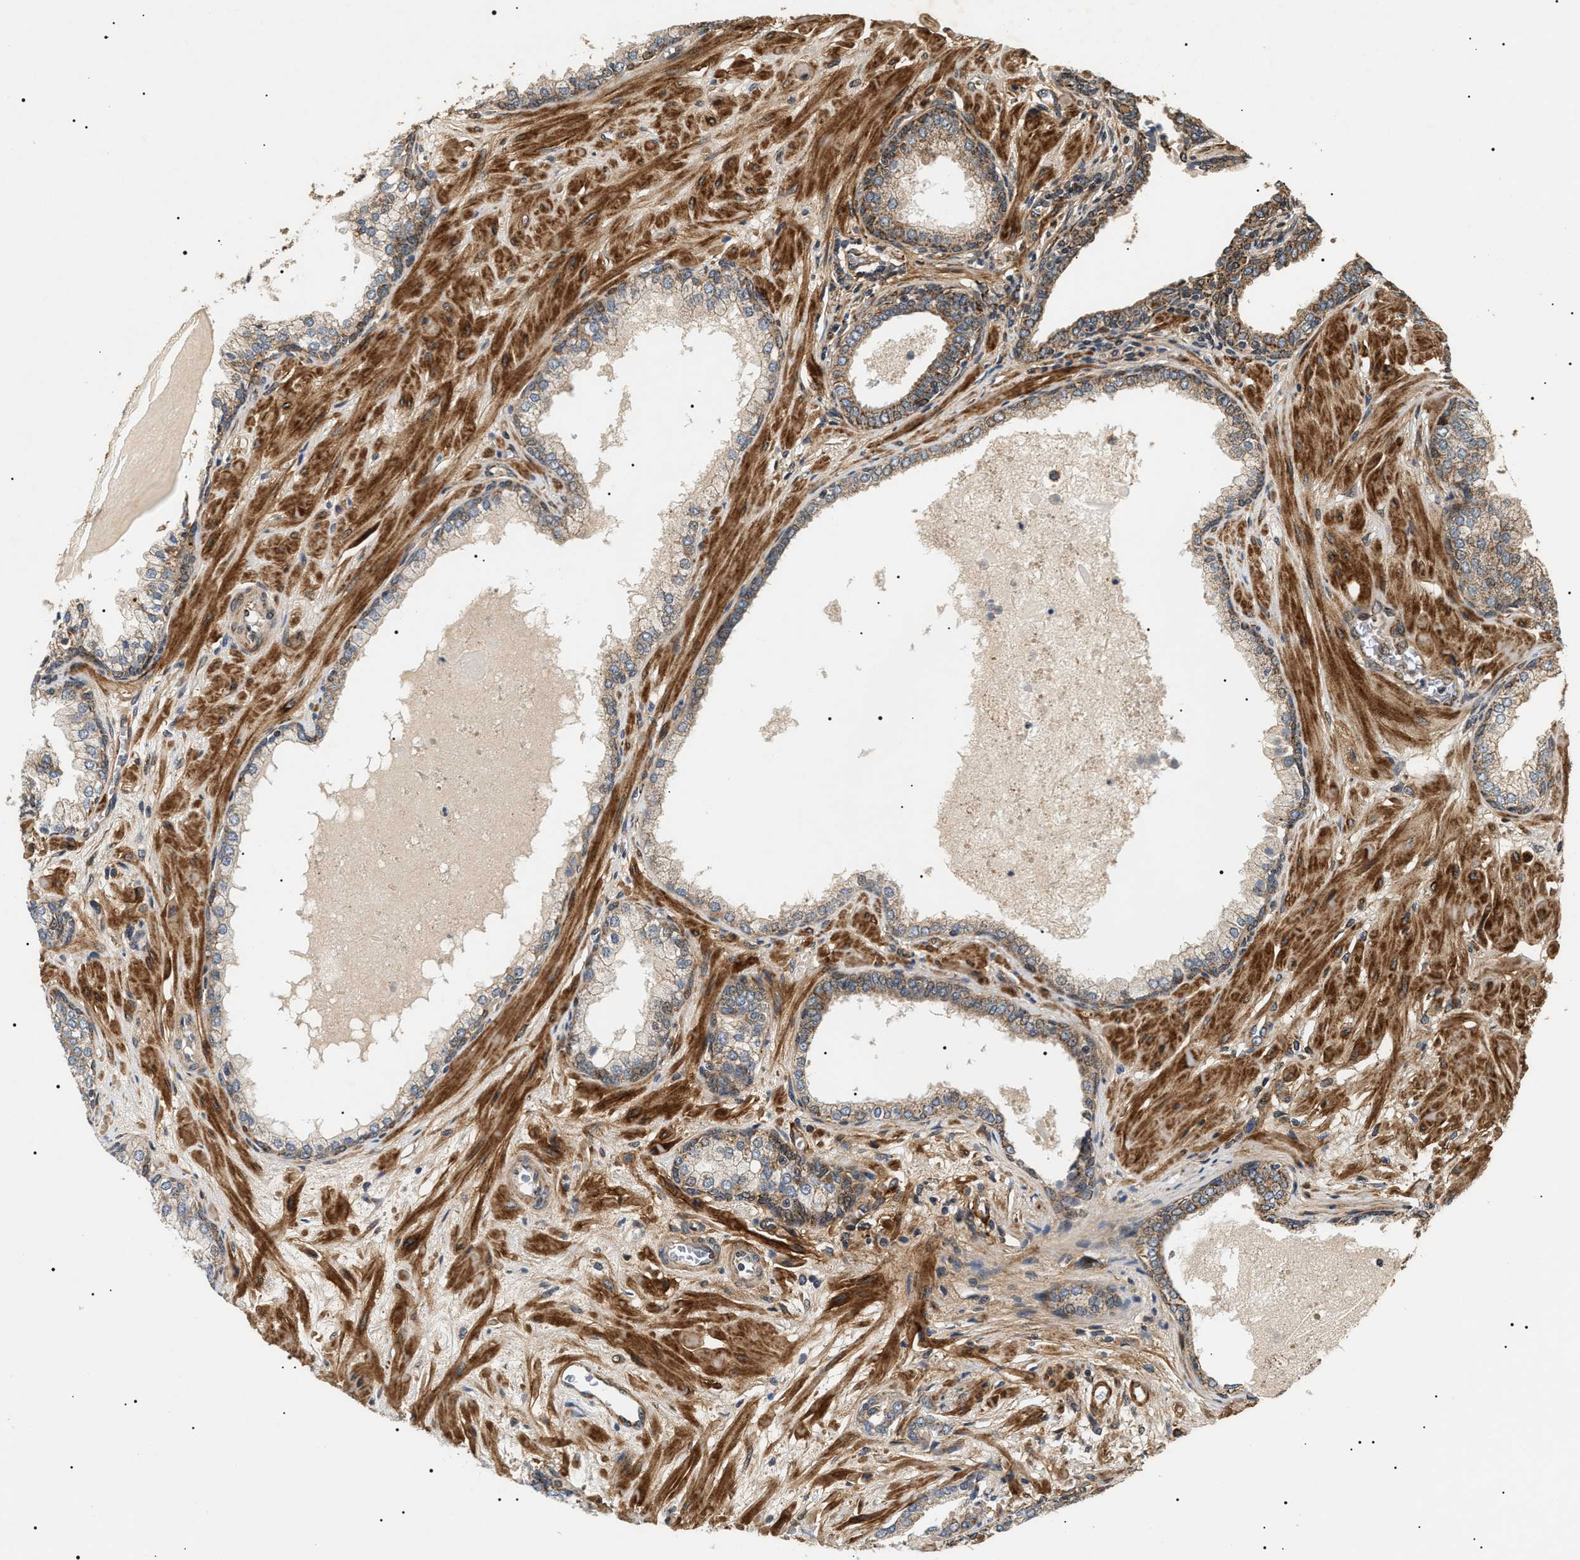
{"staining": {"intensity": "moderate", "quantity": ">75%", "location": "cytoplasmic/membranous"}, "tissue": "prostate cancer", "cell_type": "Tumor cells", "image_type": "cancer", "snomed": [{"axis": "morphology", "description": "Adenocarcinoma, Low grade"}, {"axis": "topography", "description": "Prostate"}], "caption": "A brown stain labels moderate cytoplasmic/membranous positivity of a protein in prostate cancer tumor cells.", "gene": "ZBTB26", "patient": {"sex": "male", "age": 53}}